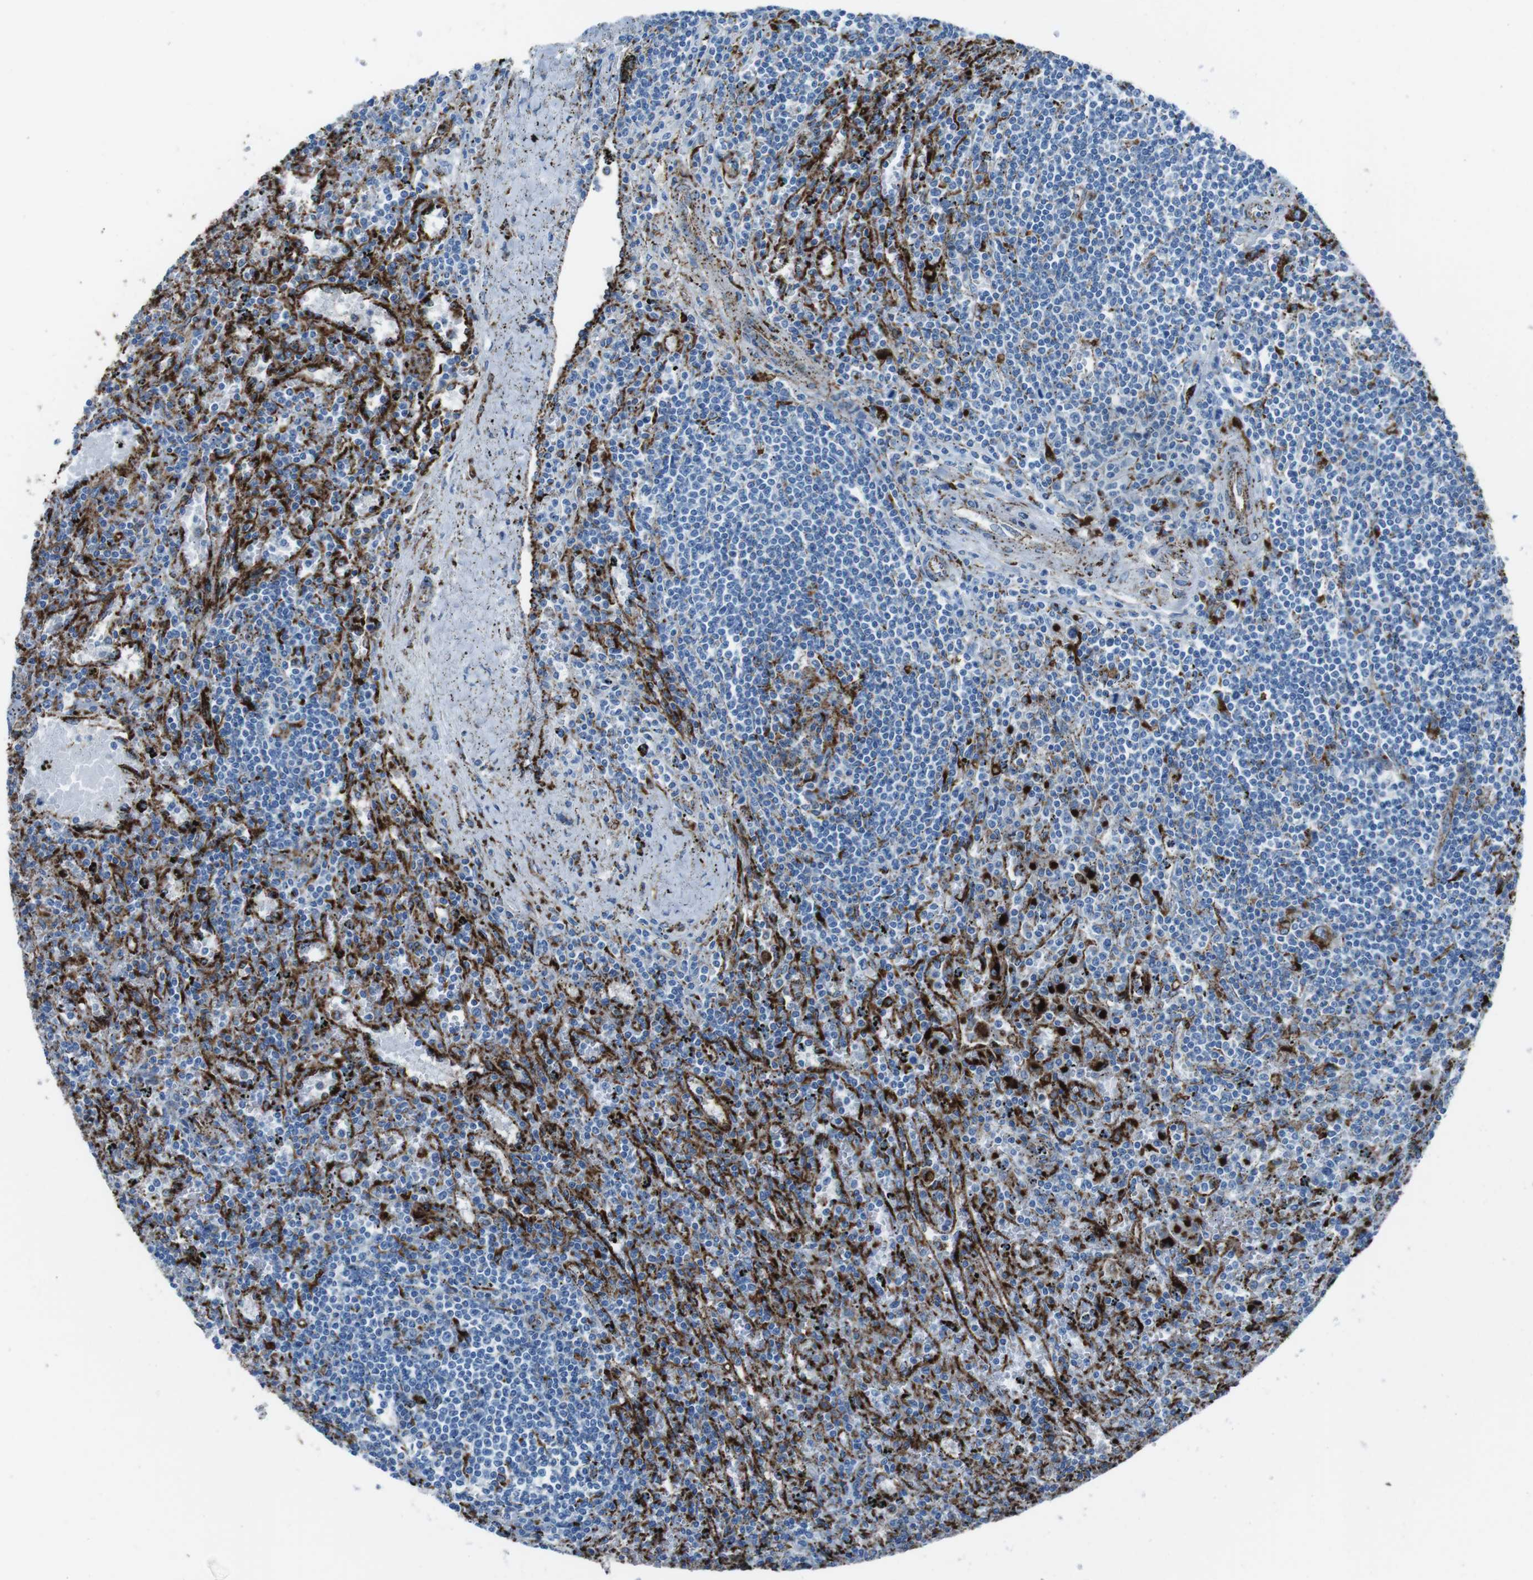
{"staining": {"intensity": "negative", "quantity": "none", "location": "none"}, "tissue": "lymphoma", "cell_type": "Tumor cells", "image_type": "cancer", "snomed": [{"axis": "morphology", "description": "Malignant lymphoma, non-Hodgkin's type, Low grade"}, {"axis": "topography", "description": "Spleen"}], "caption": "Lymphoma stained for a protein using immunohistochemistry reveals no expression tumor cells.", "gene": "SCARB2", "patient": {"sex": "male", "age": 76}}